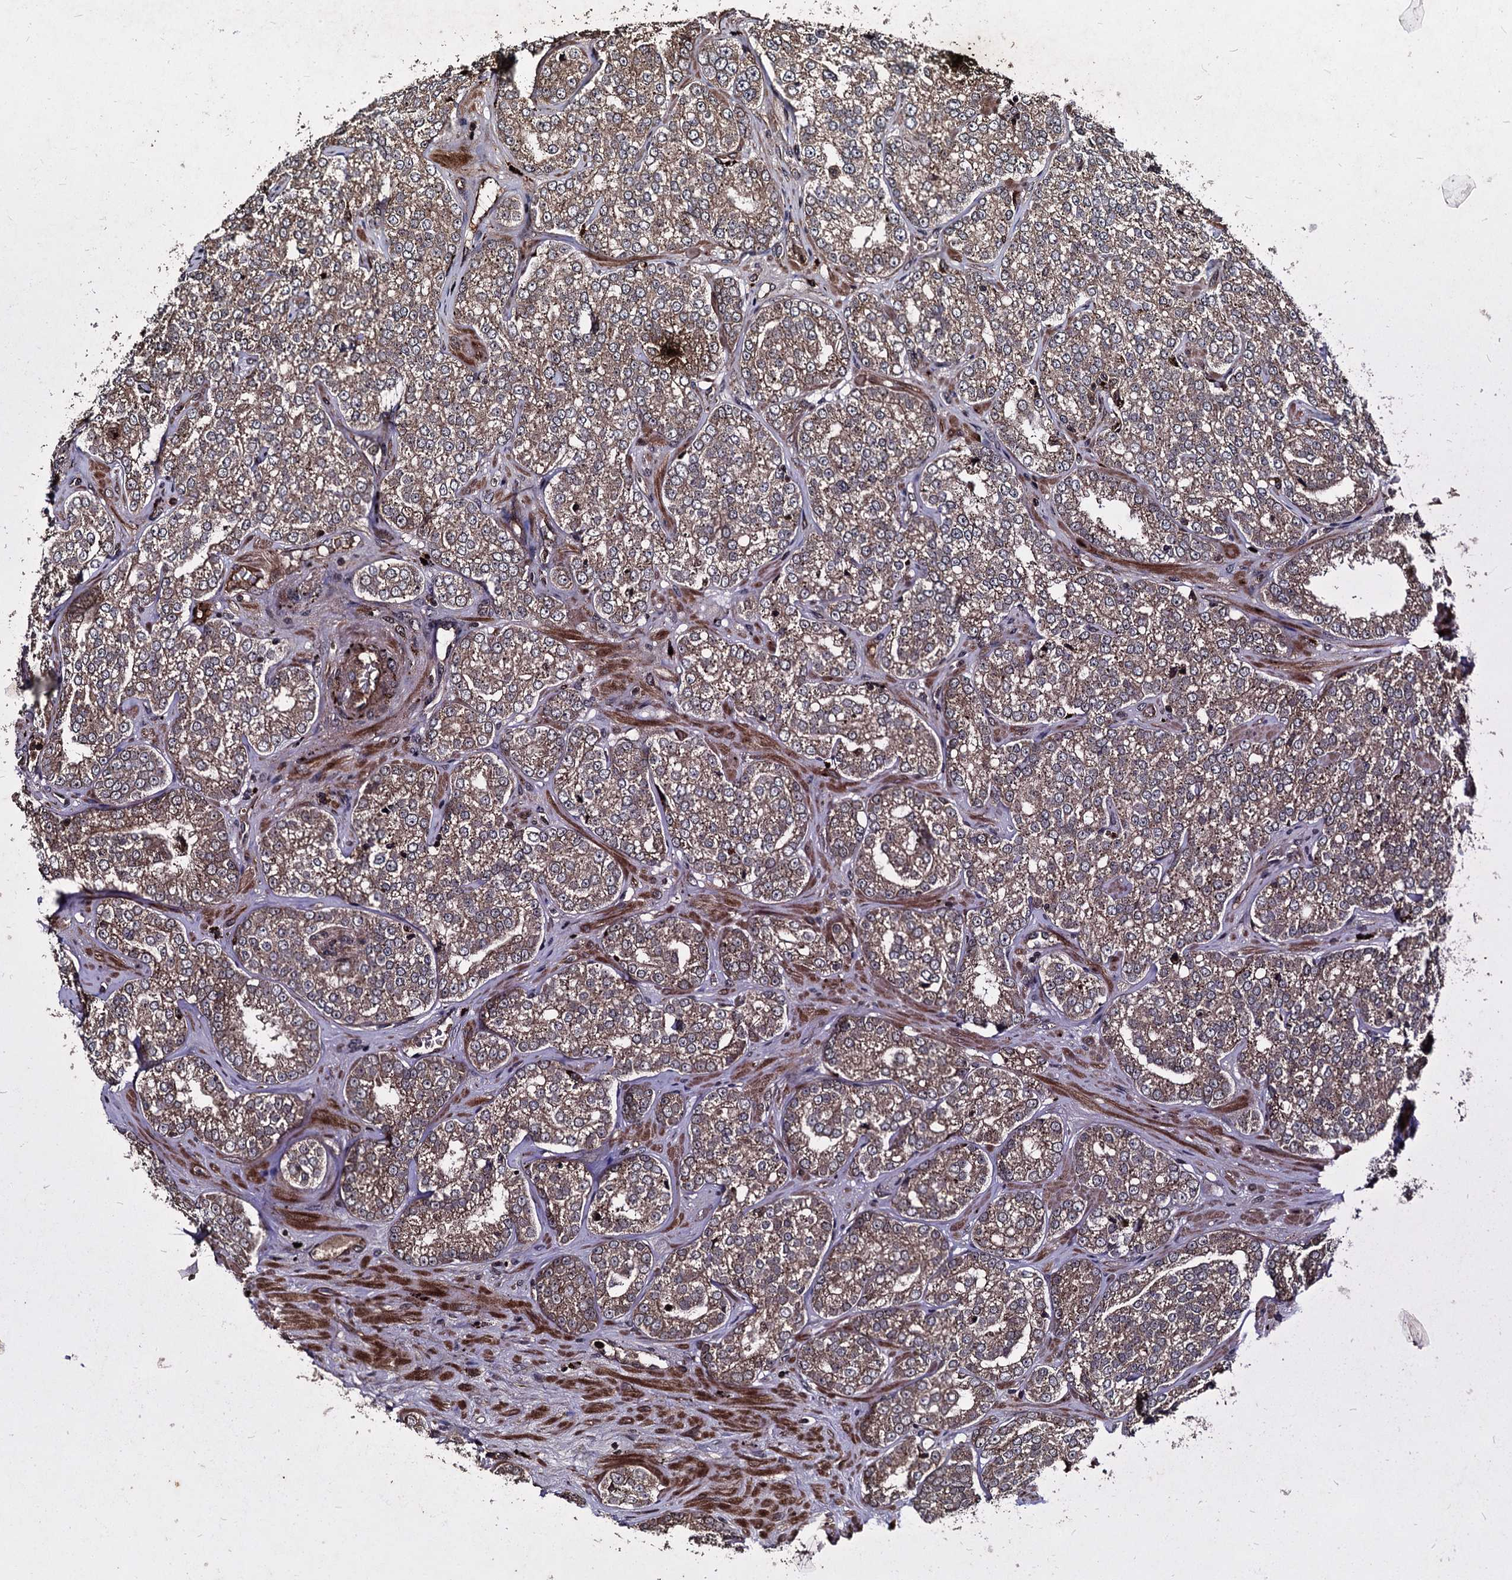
{"staining": {"intensity": "moderate", "quantity": ">75%", "location": "cytoplasmic/membranous"}, "tissue": "prostate cancer", "cell_type": "Tumor cells", "image_type": "cancer", "snomed": [{"axis": "morphology", "description": "Normal tissue, NOS"}, {"axis": "morphology", "description": "Adenocarcinoma, High grade"}, {"axis": "topography", "description": "Prostate"}], "caption": "Immunohistochemical staining of prostate cancer demonstrates medium levels of moderate cytoplasmic/membranous protein positivity in approximately >75% of tumor cells.", "gene": "BCL2L2", "patient": {"sex": "male", "age": 83}}